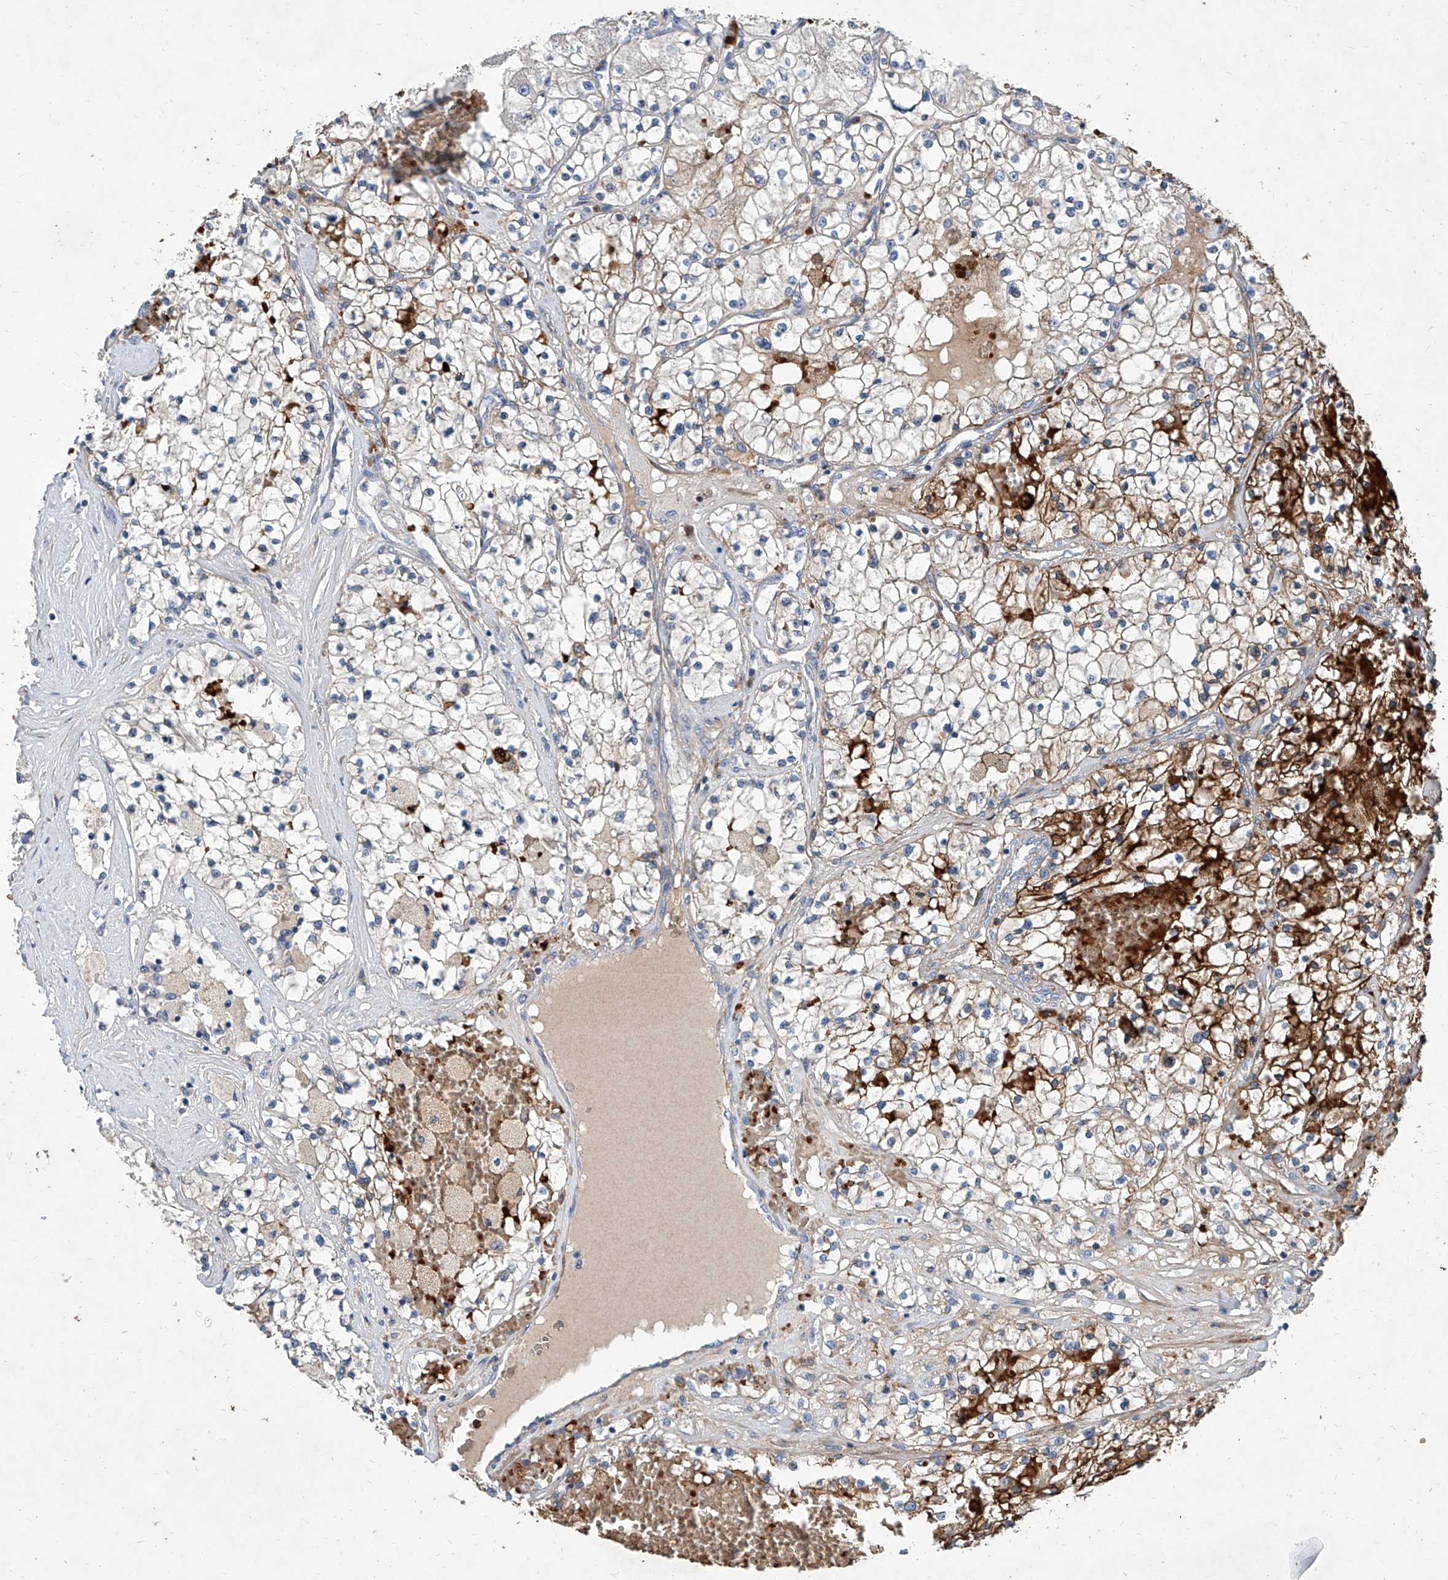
{"staining": {"intensity": "moderate", "quantity": "<25%", "location": "cytoplasmic/membranous"}, "tissue": "renal cancer", "cell_type": "Tumor cells", "image_type": "cancer", "snomed": [{"axis": "morphology", "description": "Normal tissue, NOS"}, {"axis": "morphology", "description": "Adenocarcinoma, NOS"}, {"axis": "topography", "description": "Kidney"}], "caption": "This photomicrograph displays IHC staining of human renal adenocarcinoma, with low moderate cytoplasmic/membranous staining in approximately <25% of tumor cells.", "gene": "FPR2", "patient": {"sex": "male", "age": 68}}